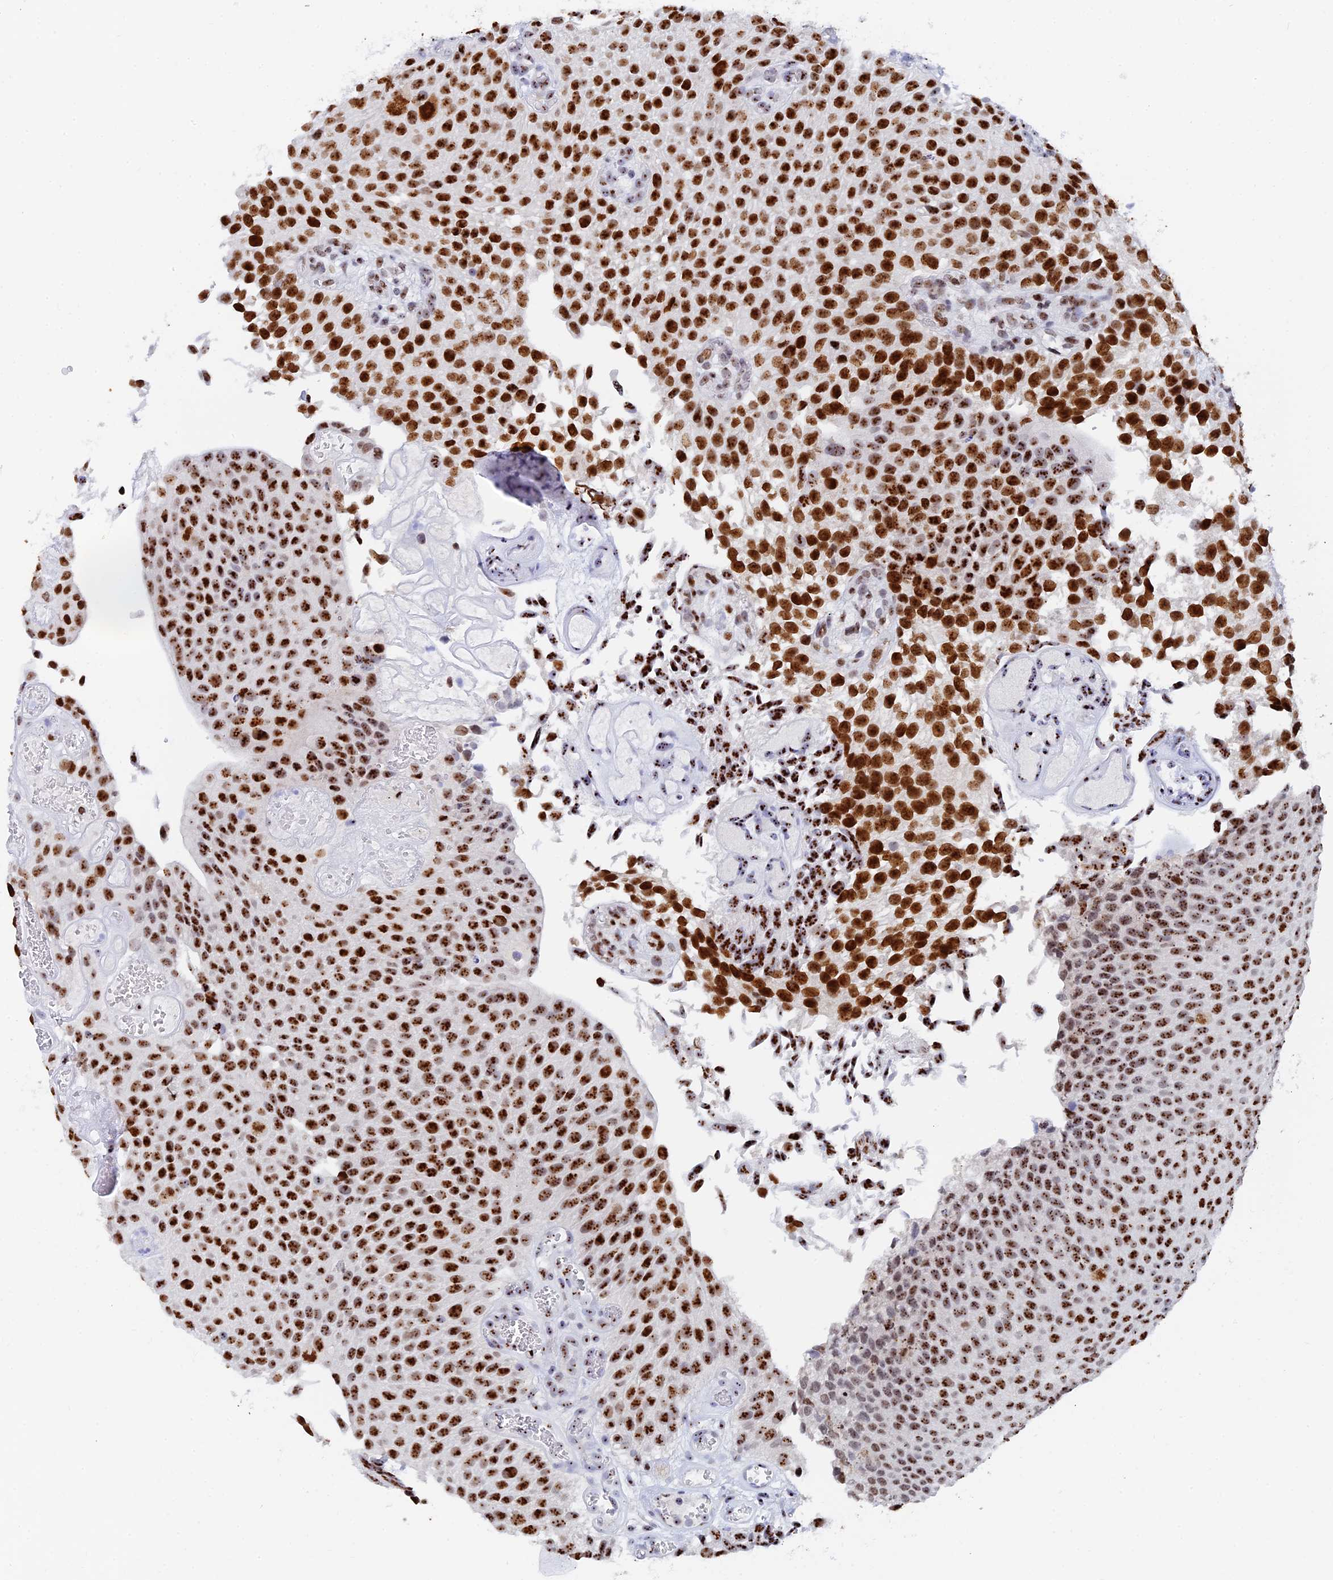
{"staining": {"intensity": "strong", "quantity": ">75%", "location": "nuclear"}, "tissue": "urothelial cancer", "cell_type": "Tumor cells", "image_type": "cancer", "snomed": [{"axis": "morphology", "description": "Urothelial carcinoma, Low grade"}, {"axis": "topography", "description": "Urinary bladder"}], "caption": "Human urothelial carcinoma (low-grade) stained with a protein marker demonstrates strong staining in tumor cells.", "gene": "RSL1D1", "patient": {"sex": "male", "age": 89}}